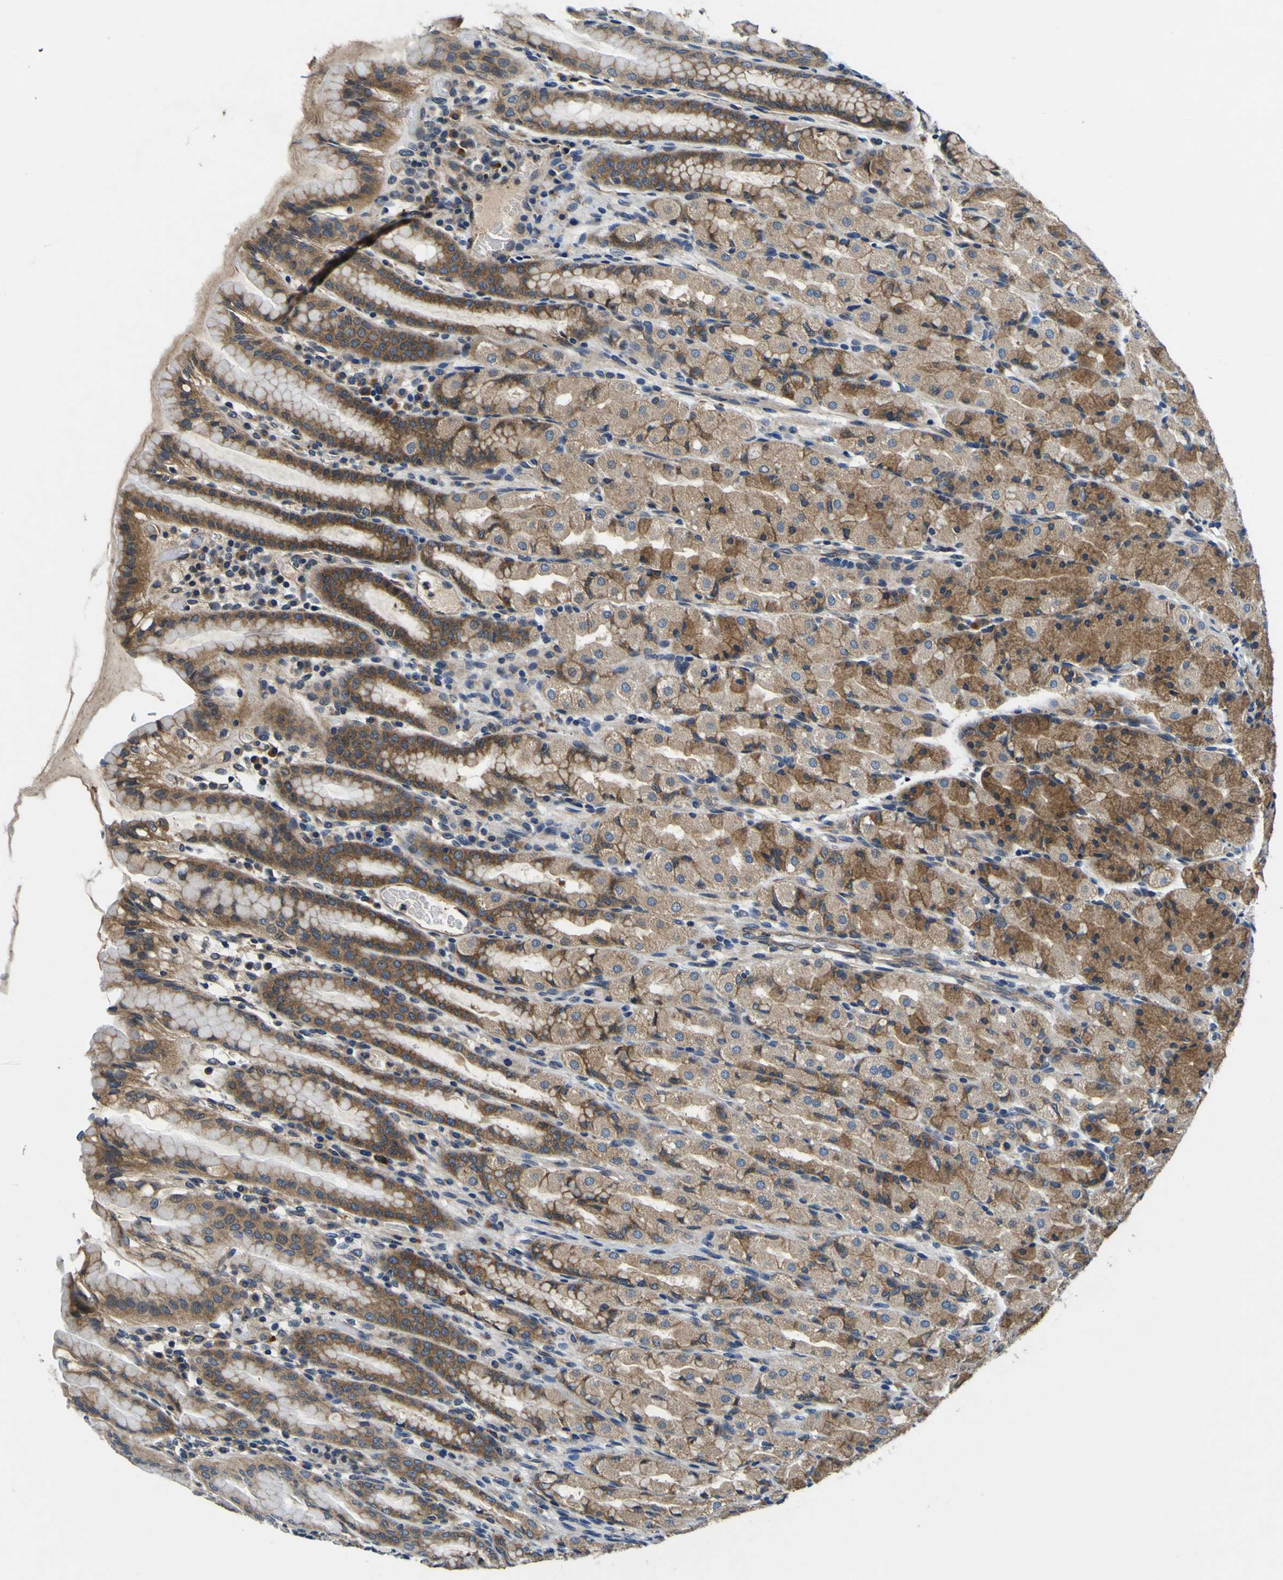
{"staining": {"intensity": "moderate", "quantity": ">75%", "location": "cytoplasmic/membranous"}, "tissue": "stomach", "cell_type": "Glandular cells", "image_type": "normal", "snomed": [{"axis": "morphology", "description": "Normal tissue, NOS"}, {"axis": "topography", "description": "Stomach, upper"}], "caption": "Brown immunohistochemical staining in benign human stomach shows moderate cytoplasmic/membranous positivity in about >75% of glandular cells.", "gene": "EPHB4", "patient": {"sex": "male", "age": 68}}